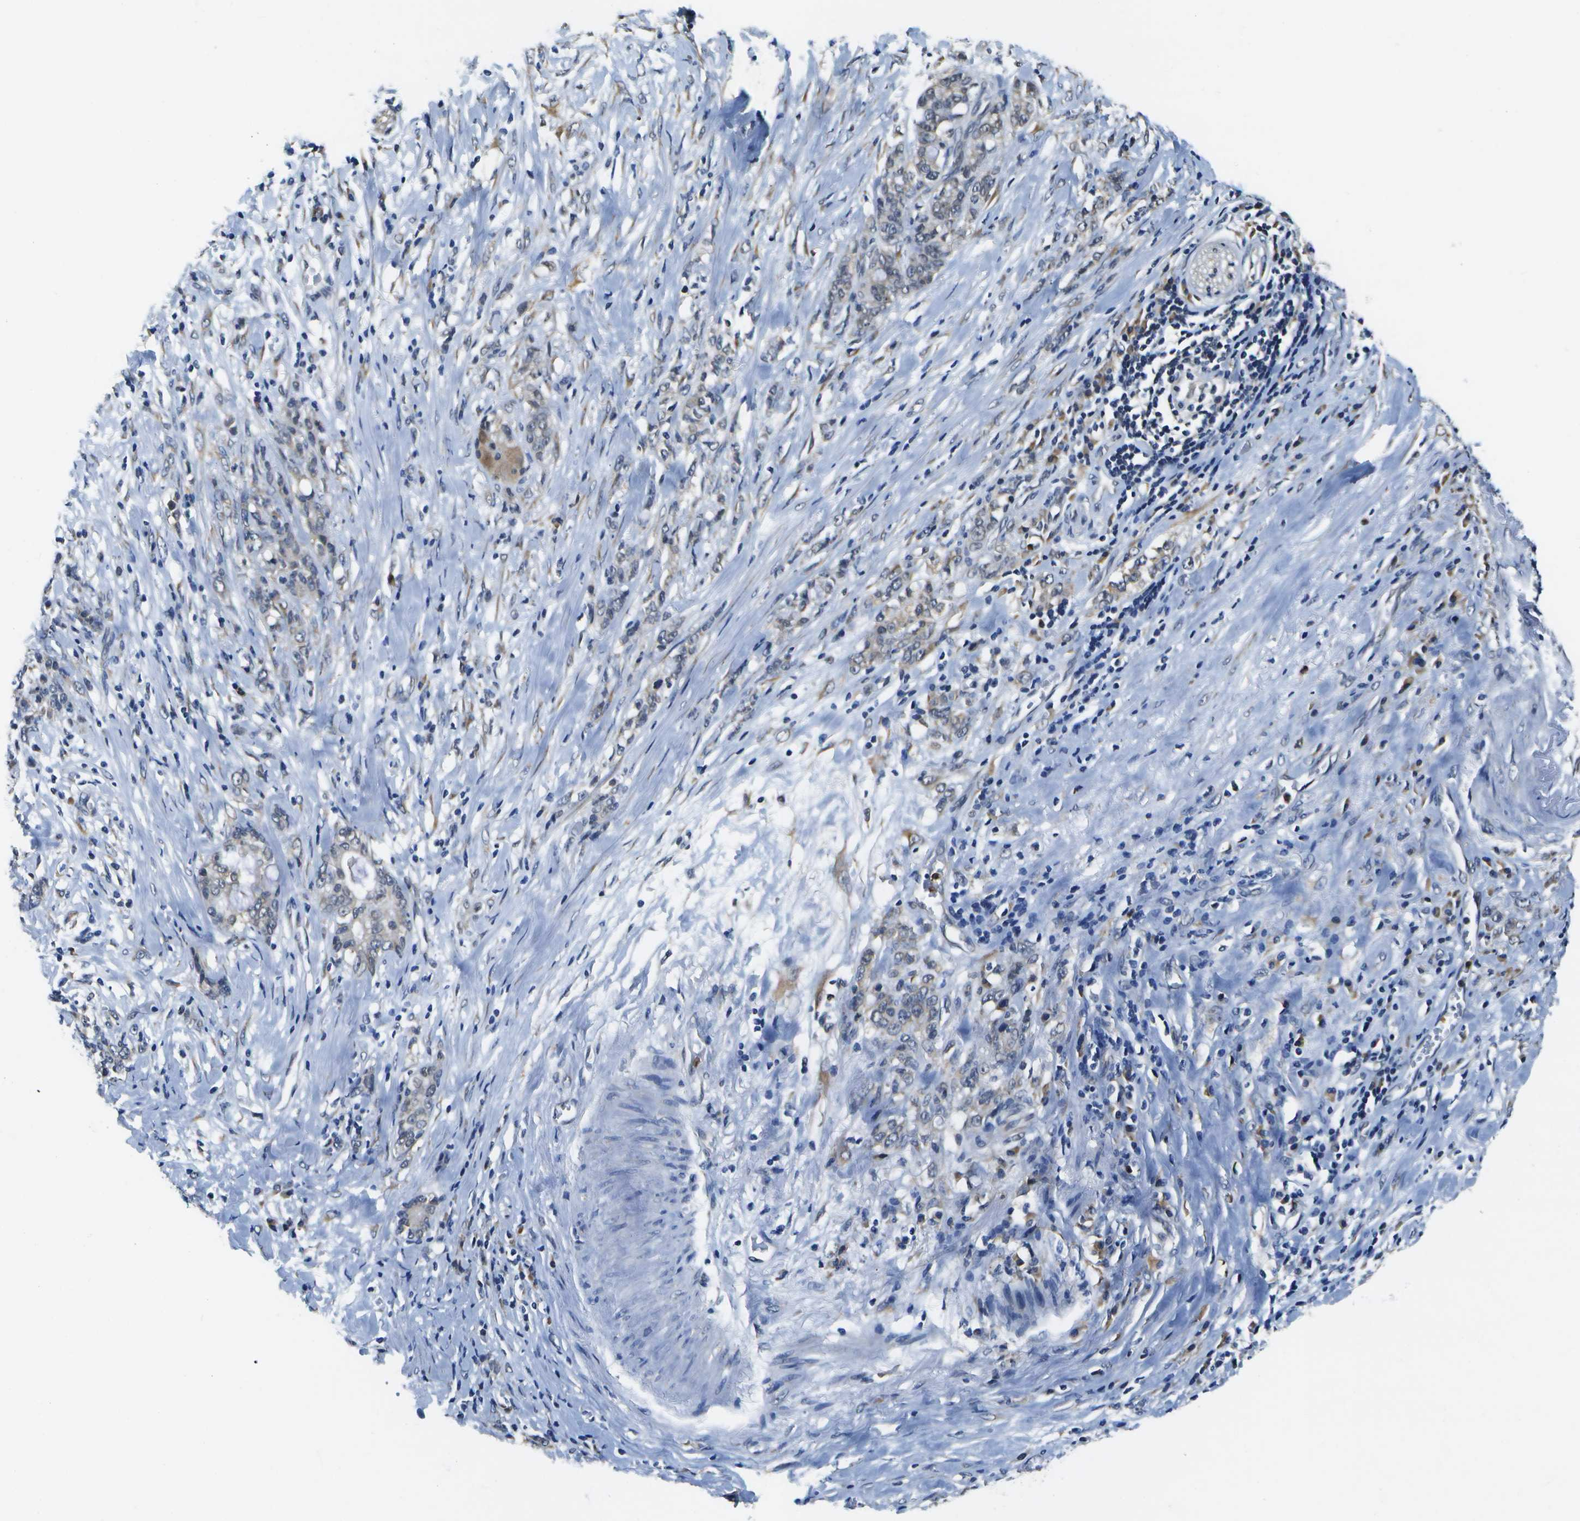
{"staining": {"intensity": "weak", "quantity": "<25%", "location": "cytoplasmic/membranous"}, "tissue": "stomach cancer", "cell_type": "Tumor cells", "image_type": "cancer", "snomed": [{"axis": "morphology", "description": "Adenocarcinoma, NOS"}, {"axis": "topography", "description": "Stomach, lower"}], "caption": "IHC micrograph of neoplastic tissue: human adenocarcinoma (stomach) stained with DAB (3,3'-diaminobenzidine) demonstrates no significant protein positivity in tumor cells.", "gene": "DSE", "patient": {"sex": "male", "age": 88}}